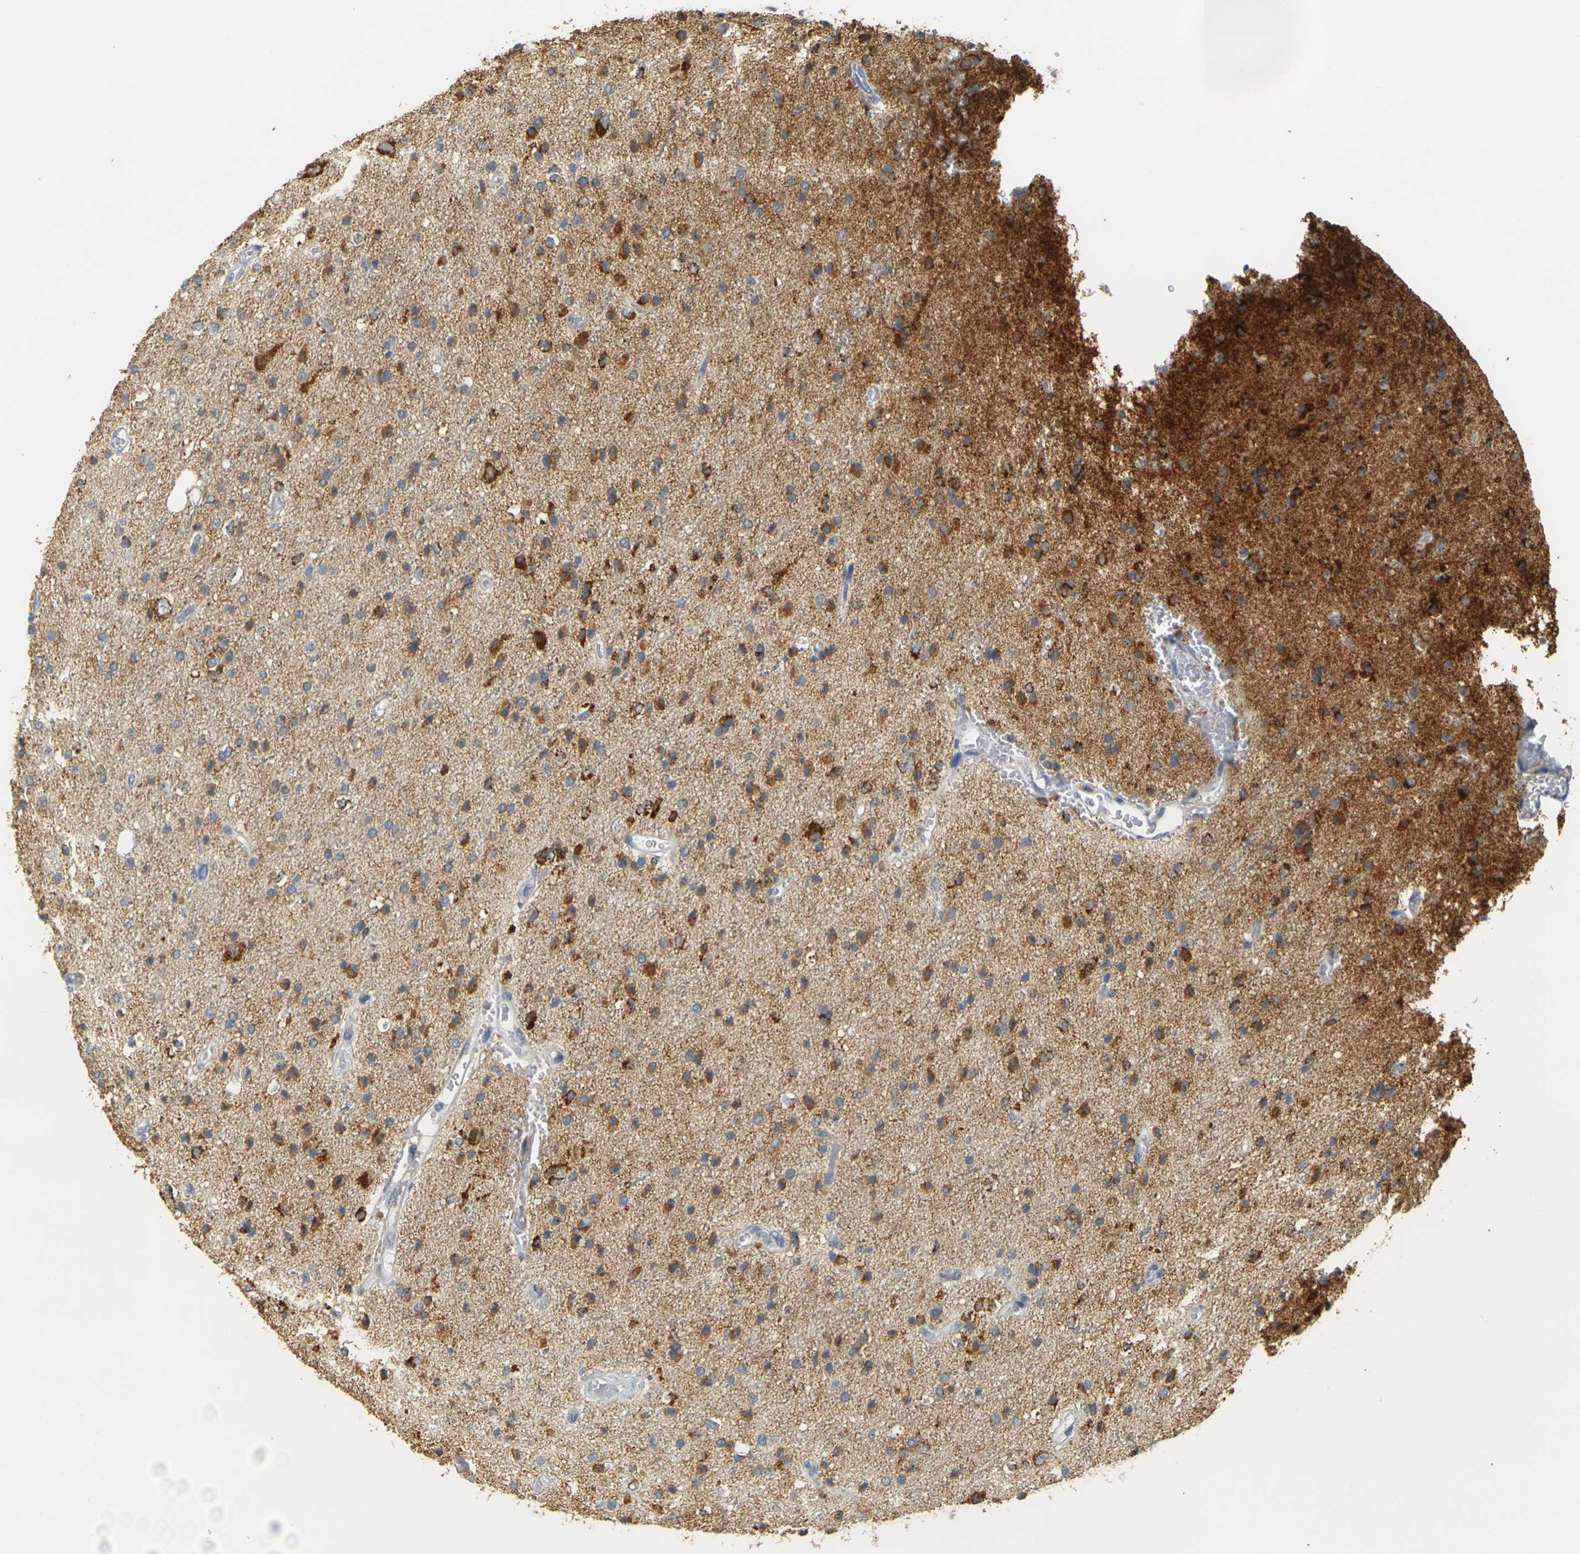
{"staining": {"intensity": "strong", "quantity": ">75%", "location": "cytoplasmic/membranous"}, "tissue": "glioma", "cell_type": "Tumor cells", "image_type": "cancer", "snomed": [{"axis": "morphology", "description": "Glioma, malignant, High grade"}, {"axis": "topography", "description": "Brain"}], "caption": "Human glioma stained with a protein marker reveals strong staining in tumor cells.", "gene": "GDAP1", "patient": {"sex": "male", "age": 47}}